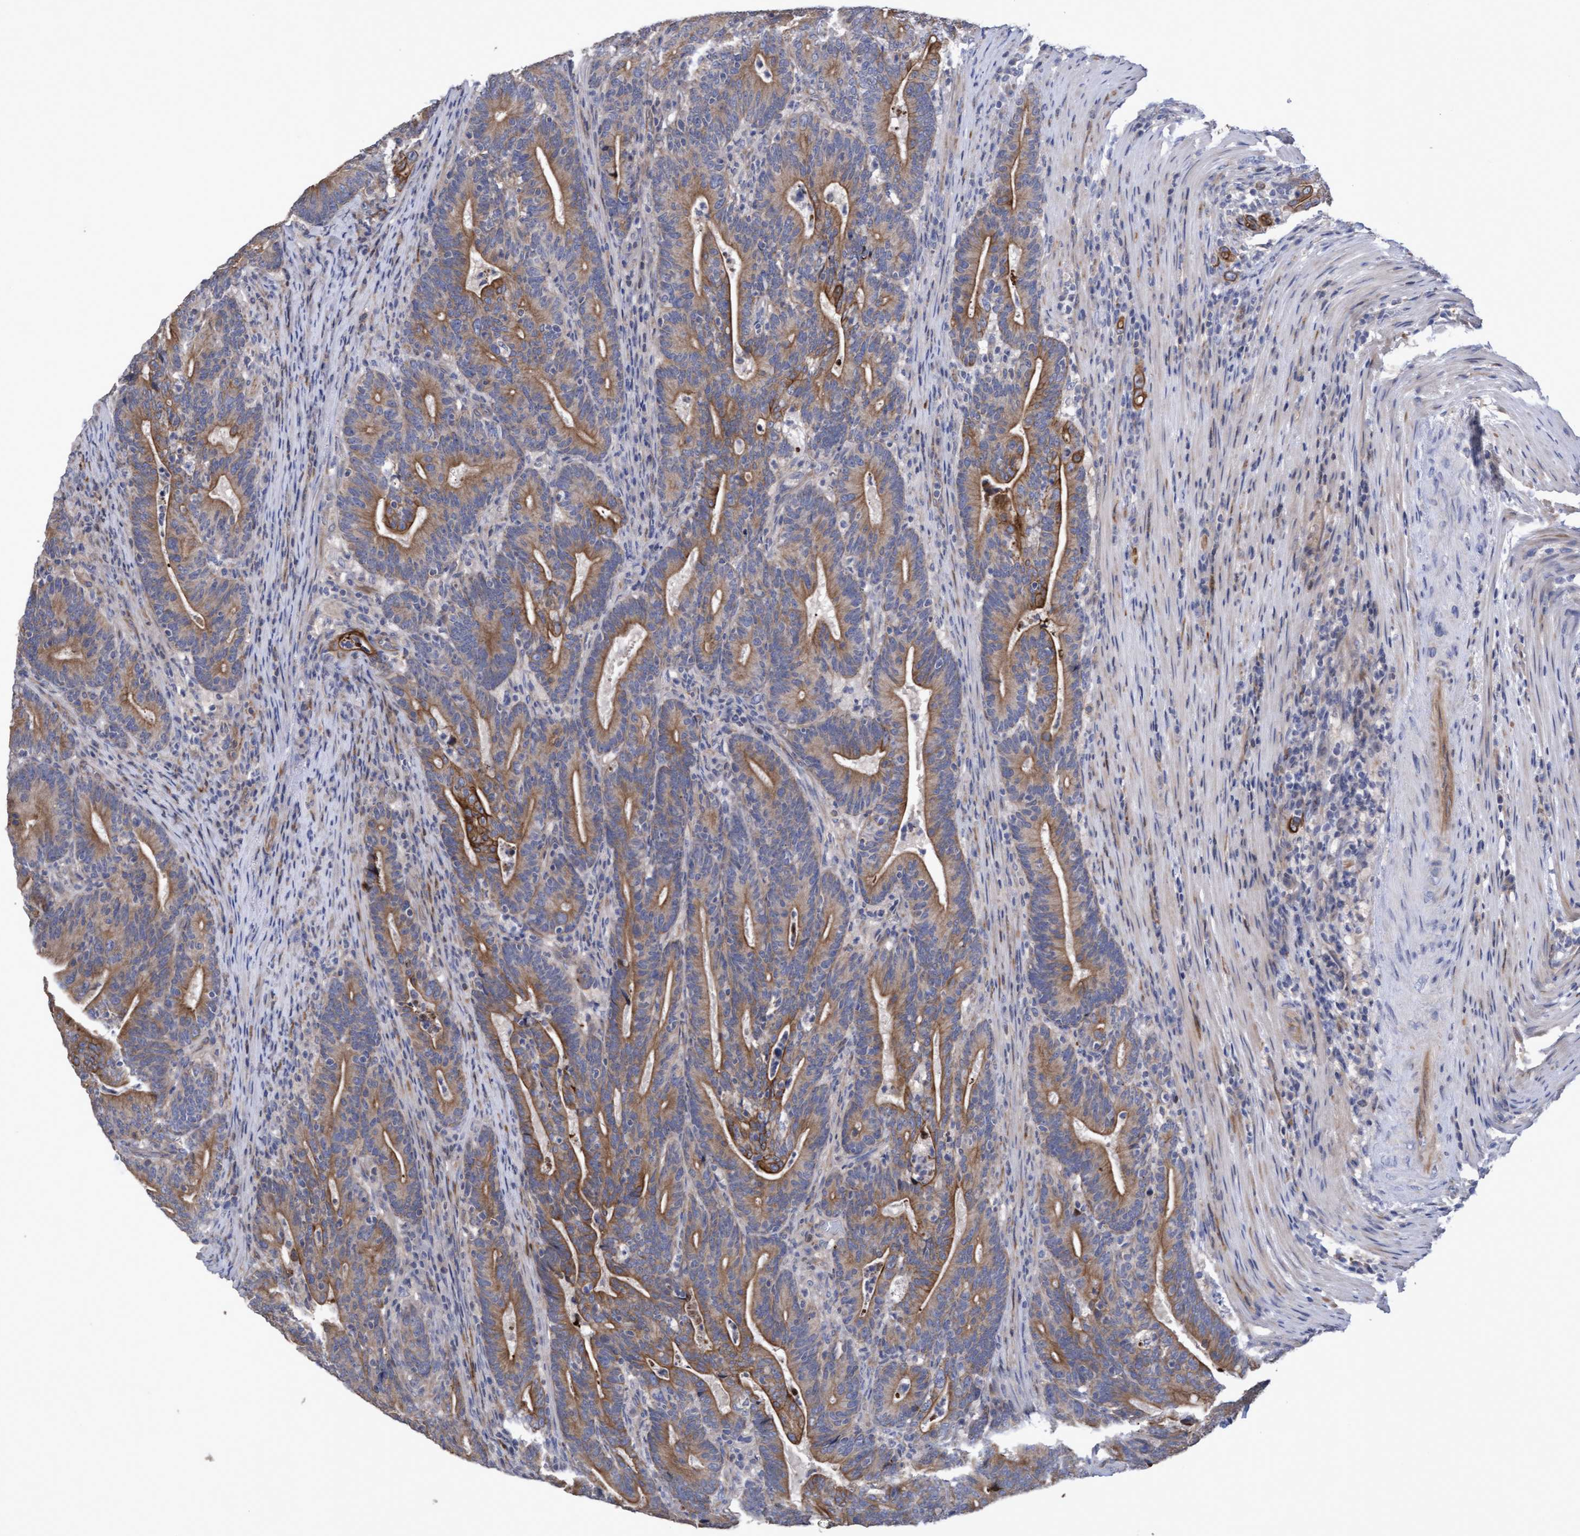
{"staining": {"intensity": "moderate", "quantity": ">75%", "location": "cytoplasmic/membranous"}, "tissue": "colorectal cancer", "cell_type": "Tumor cells", "image_type": "cancer", "snomed": [{"axis": "morphology", "description": "Adenocarcinoma, NOS"}, {"axis": "topography", "description": "Colon"}], "caption": "Tumor cells reveal medium levels of moderate cytoplasmic/membranous expression in approximately >75% of cells in human colorectal cancer. (IHC, brightfield microscopy, high magnification).", "gene": "KRT24", "patient": {"sex": "female", "age": 66}}